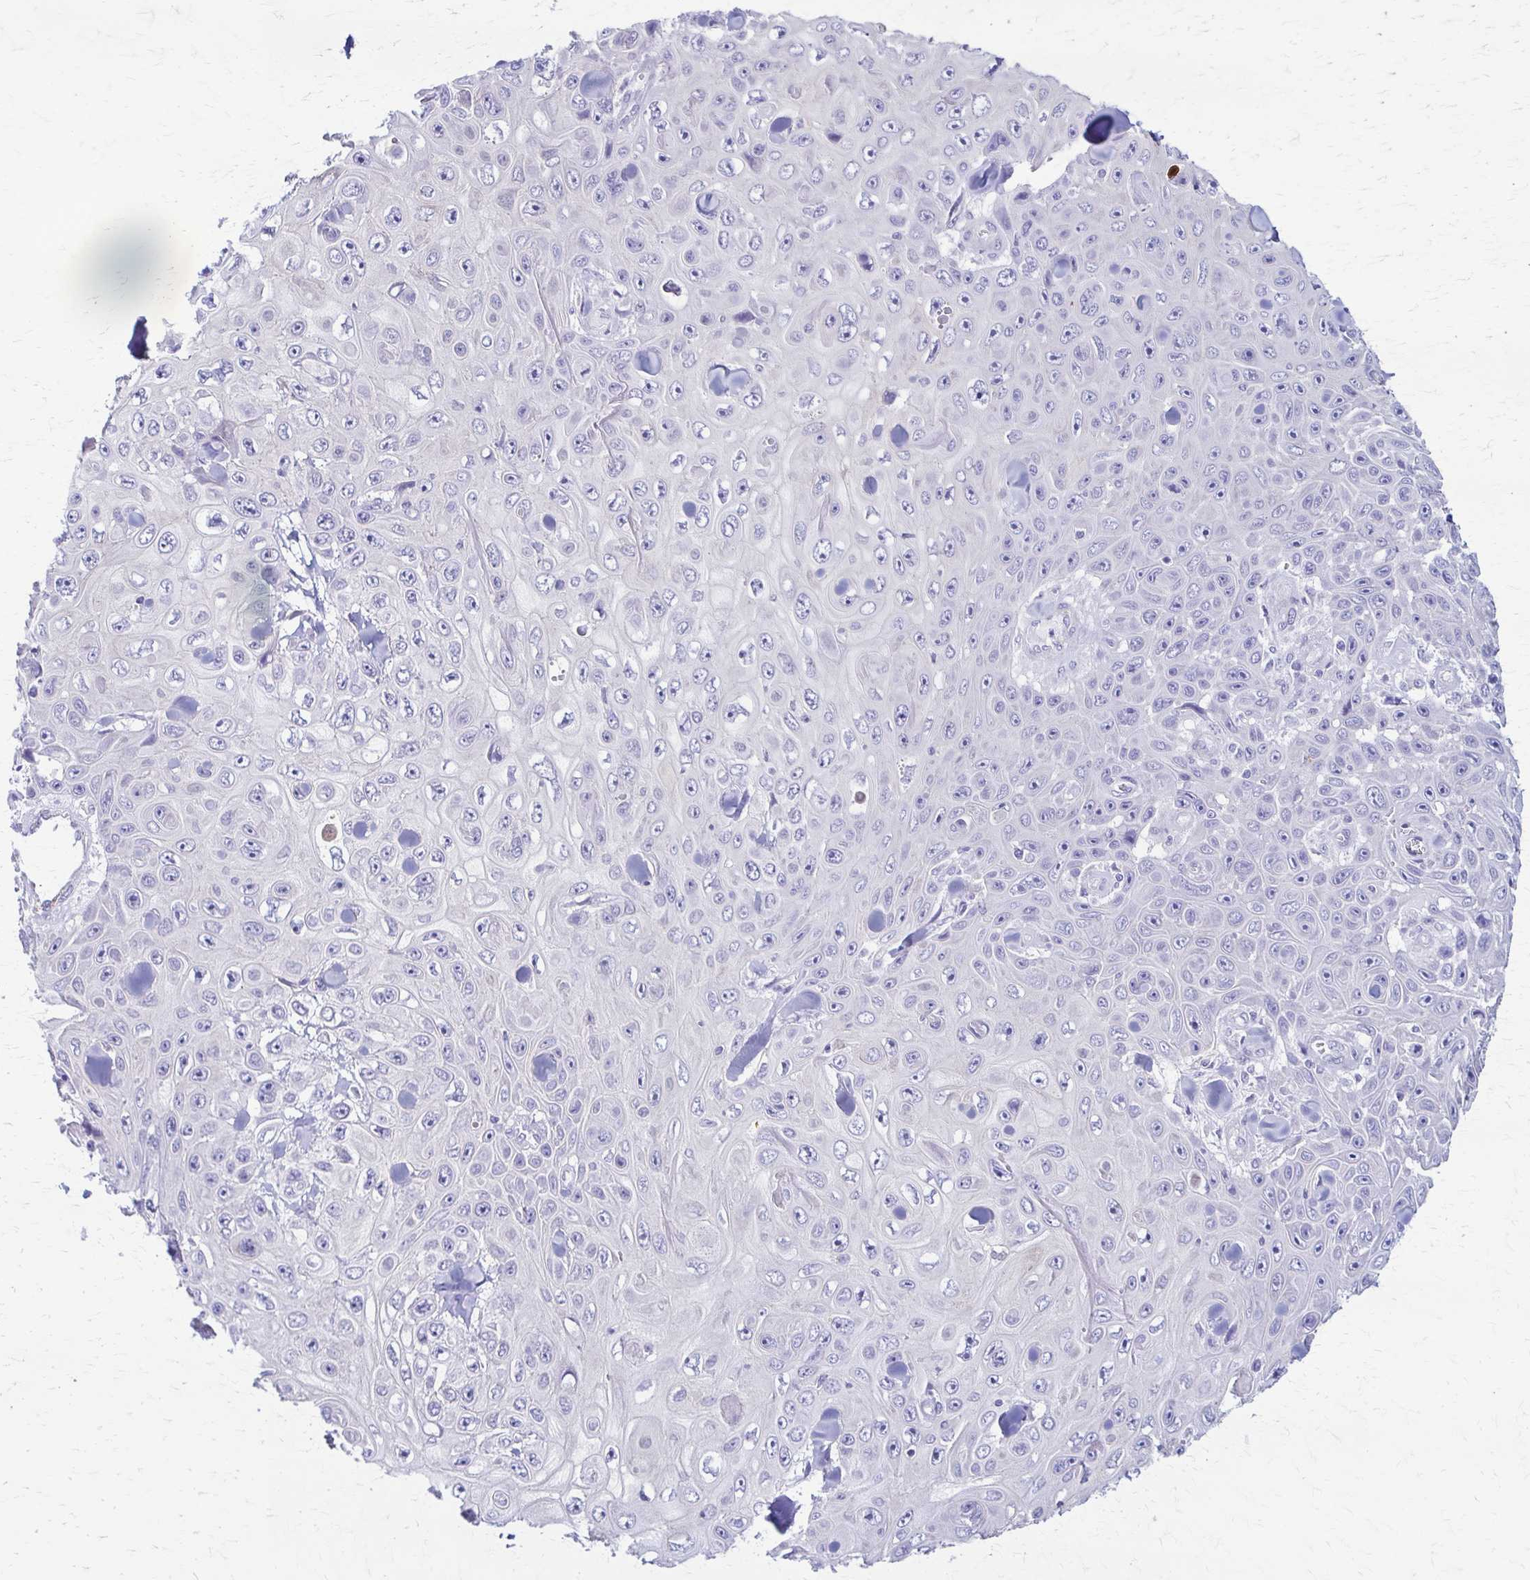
{"staining": {"intensity": "negative", "quantity": "none", "location": "none"}, "tissue": "skin cancer", "cell_type": "Tumor cells", "image_type": "cancer", "snomed": [{"axis": "morphology", "description": "Squamous cell carcinoma, NOS"}, {"axis": "topography", "description": "Skin"}], "caption": "This image is of squamous cell carcinoma (skin) stained with immunohistochemistry (IHC) to label a protein in brown with the nuclei are counter-stained blue. There is no expression in tumor cells.", "gene": "DSP", "patient": {"sex": "male", "age": 82}}